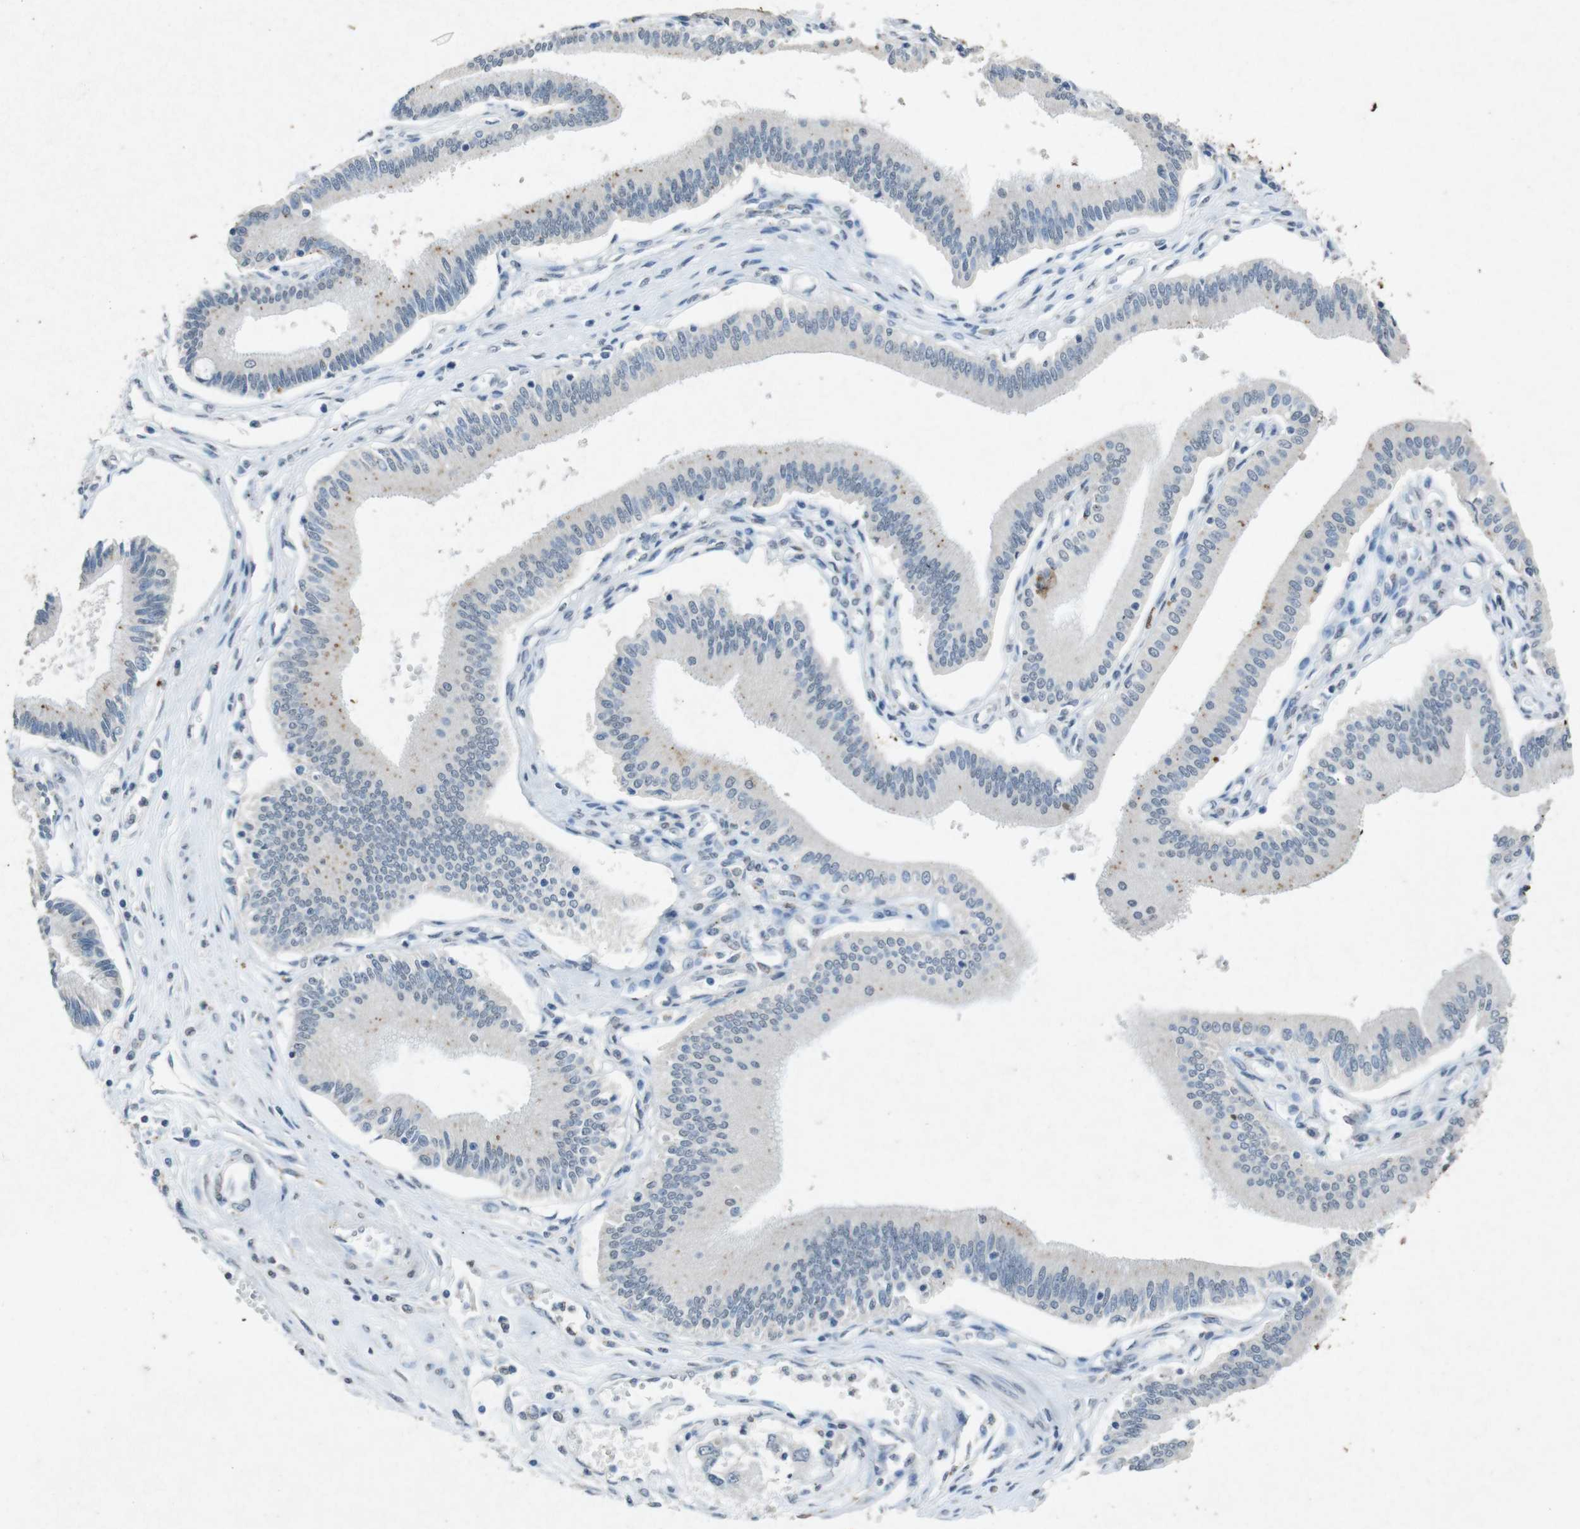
{"staining": {"intensity": "negative", "quantity": "none", "location": "none"}, "tissue": "pancreatic cancer", "cell_type": "Tumor cells", "image_type": "cancer", "snomed": [{"axis": "morphology", "description": "Adenocarcinoma, NOS"}, {"axis": "topography", "description": "Pancreas"}], "caption": "Immunohistochemistry (IHC) histopathology image of human pancreatic cancer stained for a protein (brown), which reveals no staining in tumor cells.", "gene": "STBD1", "patient": {"sex": "male", "age": 56}}